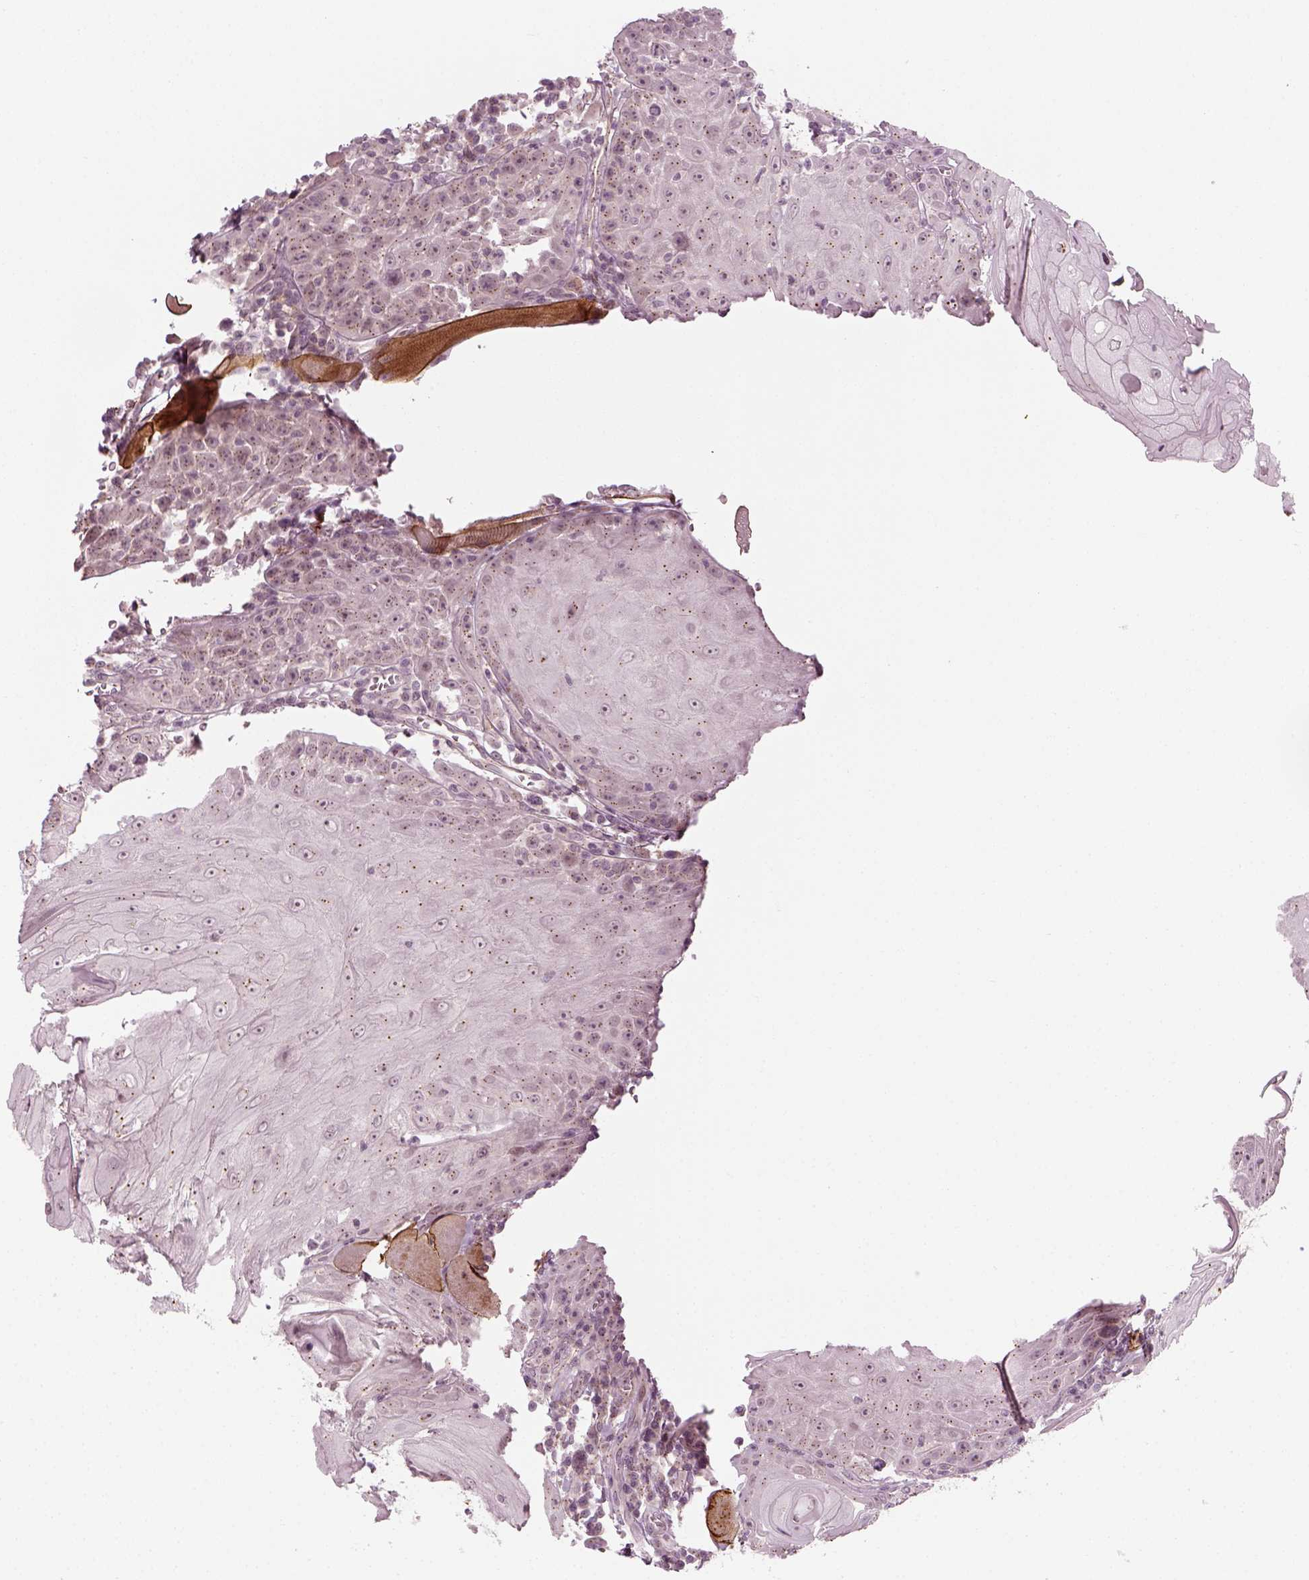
{"staining": {"intensity": "negative", "quantity": "none", "location": "none"}, "tissue": "head and neck cancer", "cell_type": "Tumor cells", "image_type": "cancer", "snomed": [{"axis": "morphology", "description": "Squamous cell carcinoma, NOS"}, {"axis": "topography", "description": "Head-Neck"}], "caption": "DAB (3,3'-diaminobenzidine) immunohistochemical staining of human squamous cell carcinoma (head and neck) exhibits no significant positivity in tumor cells.", "gene": "MLIP", "patient": {"sex": "male", "age": 52}}